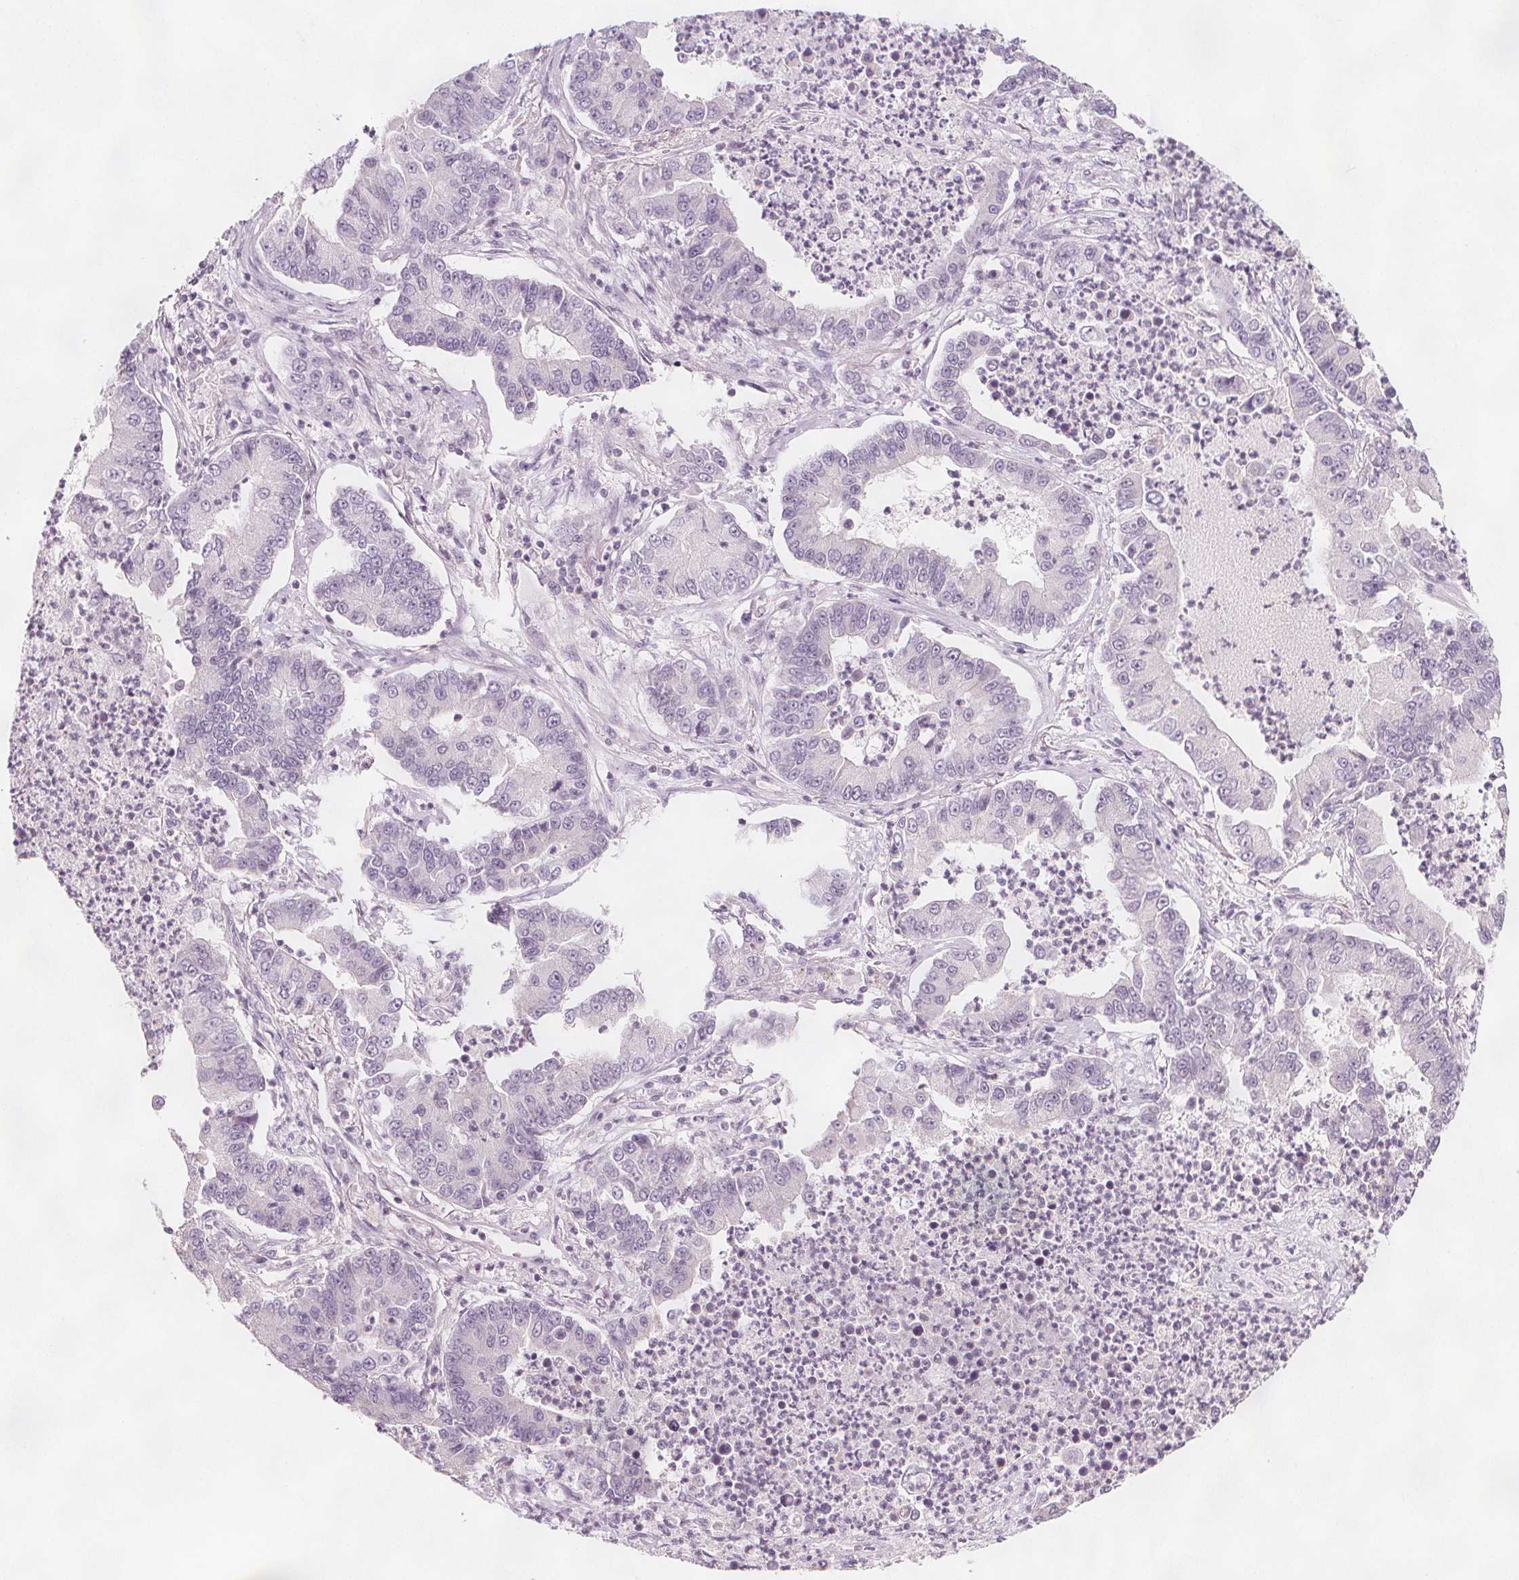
{"staining": {"intensity": "negative", "quantity": "none", "location": "none"}, "tissue": "lung cancer", "cell_type": "Tumor cells", "image_type": "cancer", "snomed": [{"axis": "morphology", "description": "Adenocarcinoma, NOS"}, {"axis": "topography", "description": "Lung"}], "caption": "The immunohistochemistry (IHC) image has no significant positivity in tumor cells of lung adenocarcinoma tissue.", "gene": "C1orf167", "patient": {"sex": "female", "age": 57}}